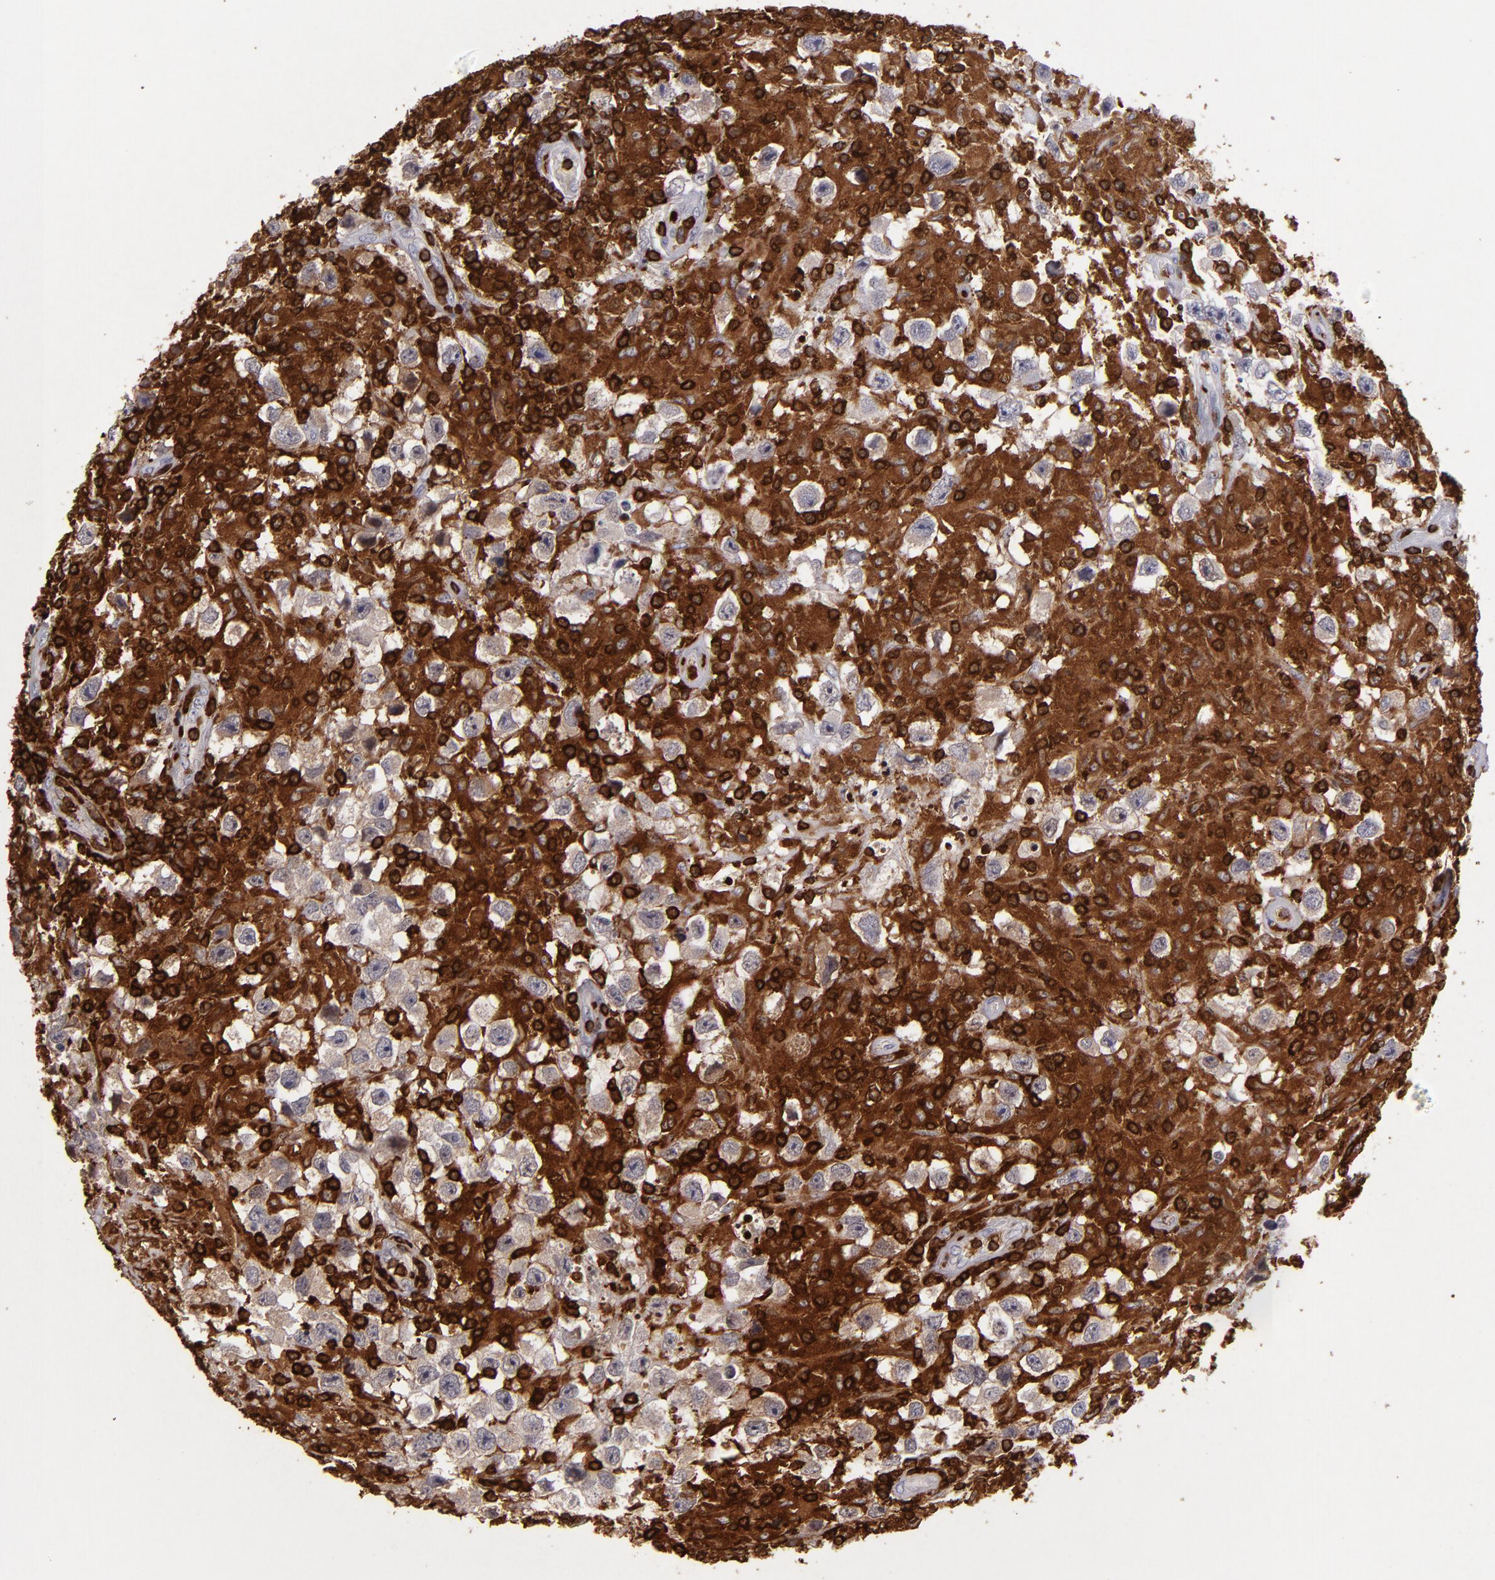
{"staining": {"intensity": "weak", "quantity": ">75%", "location": "cytoplasmic/membranous"}, "tissue": "testis cancer", "cell_type": "Tumor cells", "image_type": "cancer", "snomed": [{"axis": "morphology", "description": "Seminoma, NOS"}, {"axis": "topography", "description": "Testis"}], "caption": "Approximately >75% of tumor cells in testis cancer reveal weak cytoplasmic/membranous protein staining as visualized by brown immunohistochemical staining.", "gene": "WAS", "patient": {"sex": "male", "age": 34}}